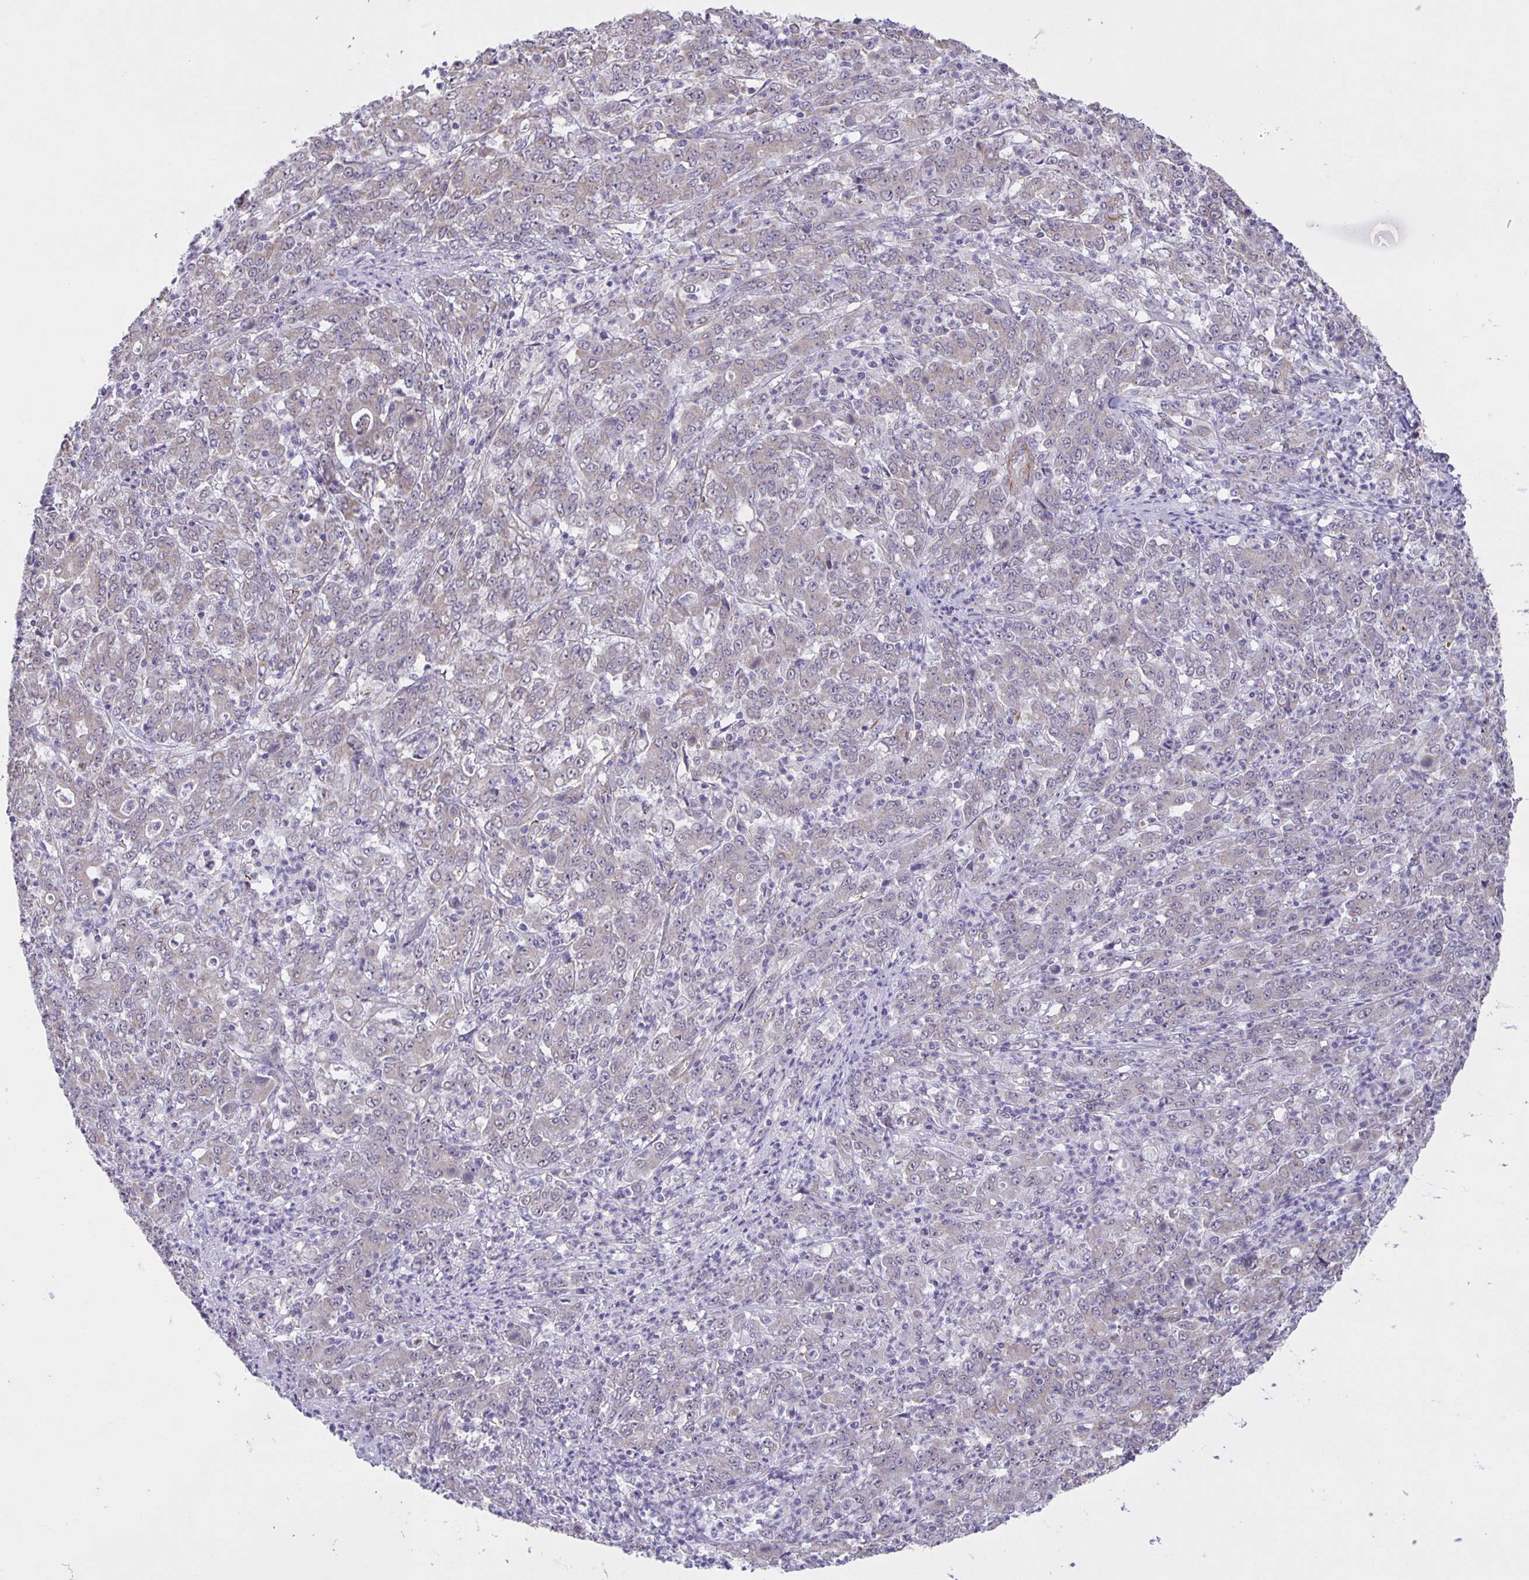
{"staining": {"intensity": "negative", "quantity": "none", "location": "none"}, "tissue": "stomach cancer", "cell_type": "Tumor cells", "image_type": "cancer", "snomed": [{"axis": "morphology", "description": "Adenocarcinoma, NOS"}, {"axis": "topography", "description": "Stomach, lower"}], "caption": "A high-resolution micrograph shows immunohistochemistry (IHC) staining of adenocarcinoma (stomach), which exhibits no significant staining in tumor cells.", "gene": "SRCIN1", "patient": {"sex": "female", "age": 71}}